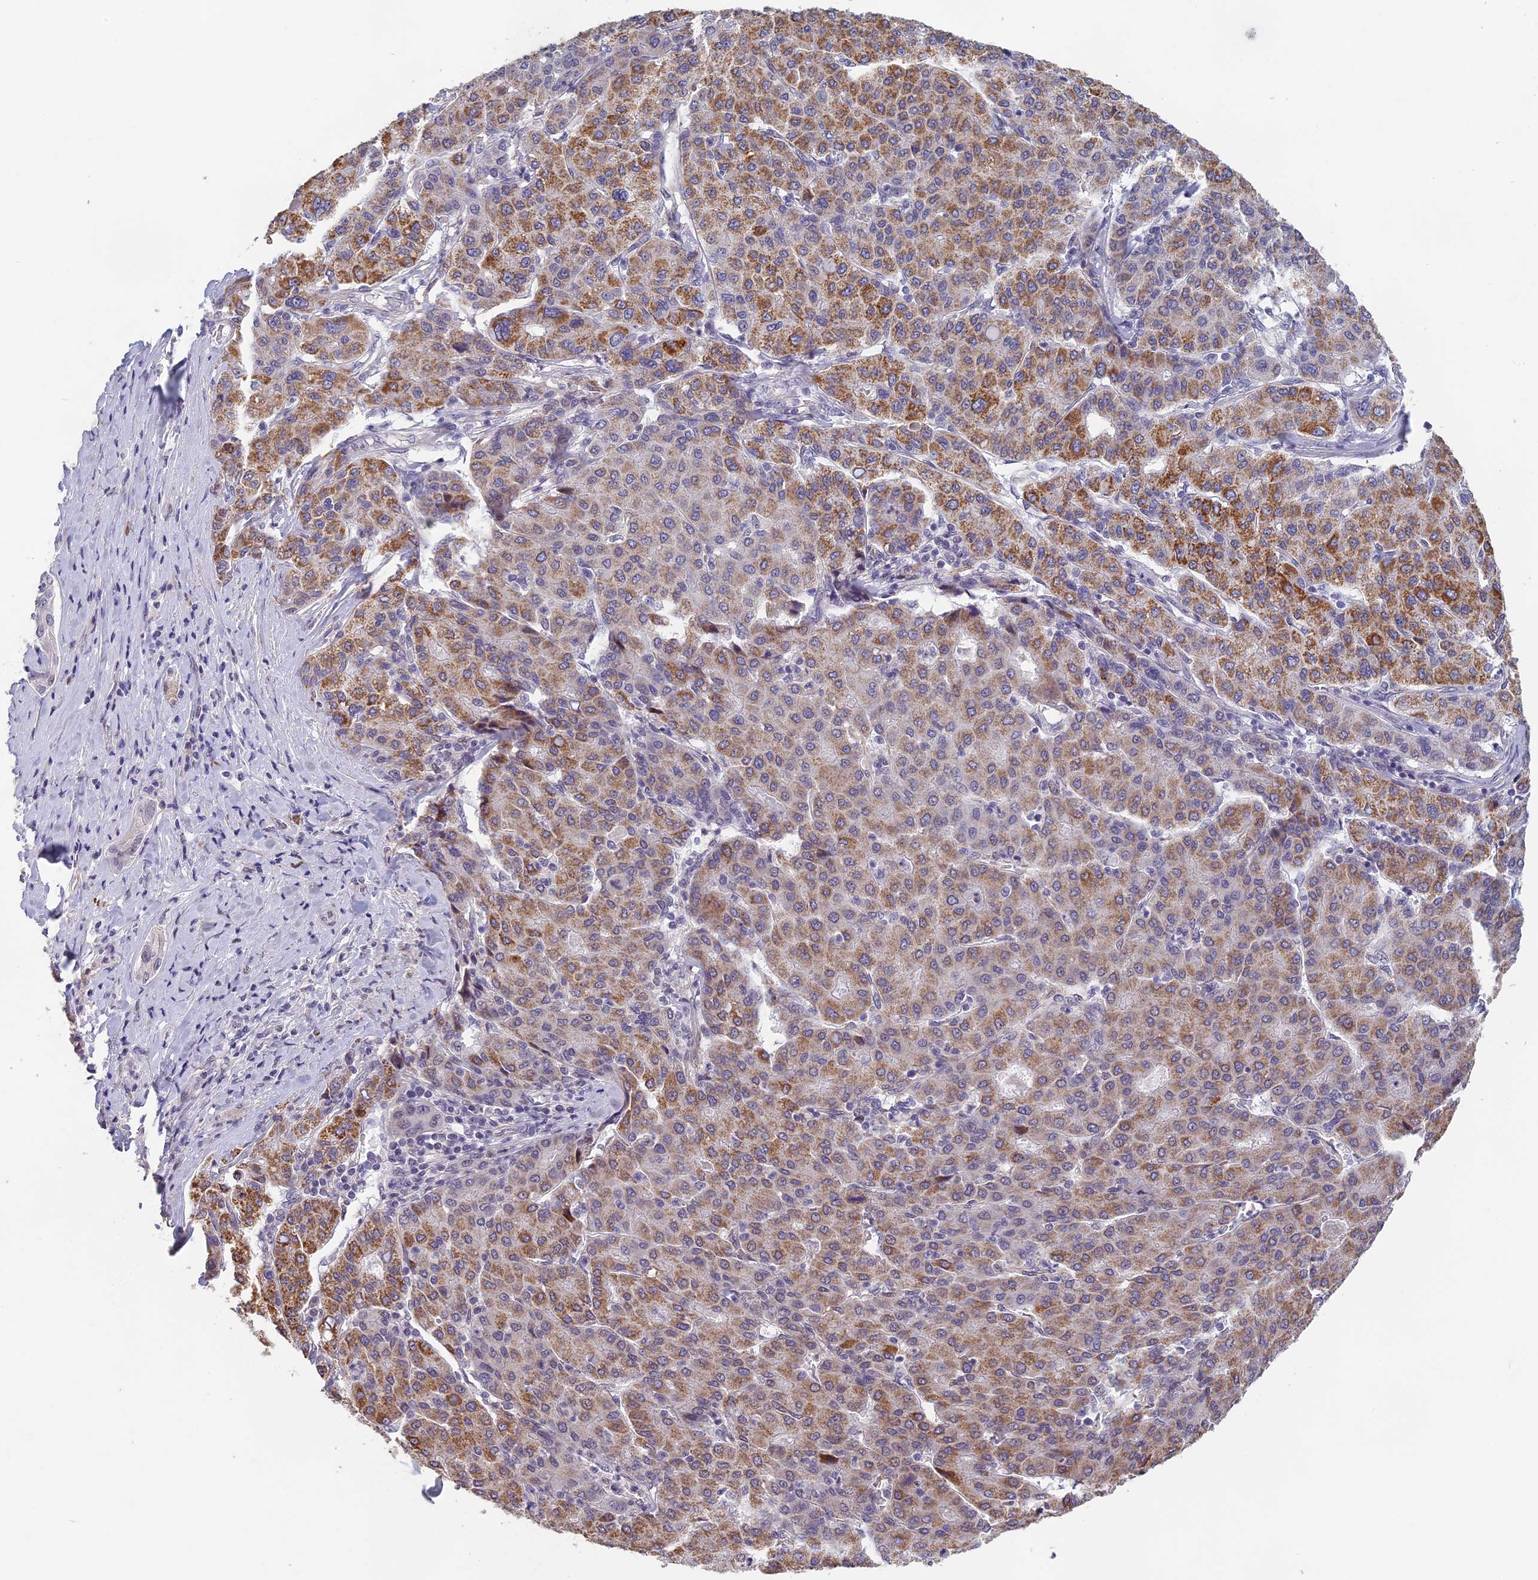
{"staining": {"intensity": "moderate", "quantity": ">75%", "location": "cytoplasmic/membranous"}, "tissue": "liver cancer", "cell_type": "Tumor cells", "image_type": "cancer", "snomed": [{"axis": "morphology", "description": "Carcinoma, Hepatocellular, NOS"}, {"axis": "topography", "description": "Liver"}], "caption": "Human liver cancer stained for a protein (brown) demonstrates moderate cytoplasmic/membranous positive positivity in approximately >75% of tumor cells.", "gene": "MORF4L1", "patient": {"sex": "male", "age": 65}}